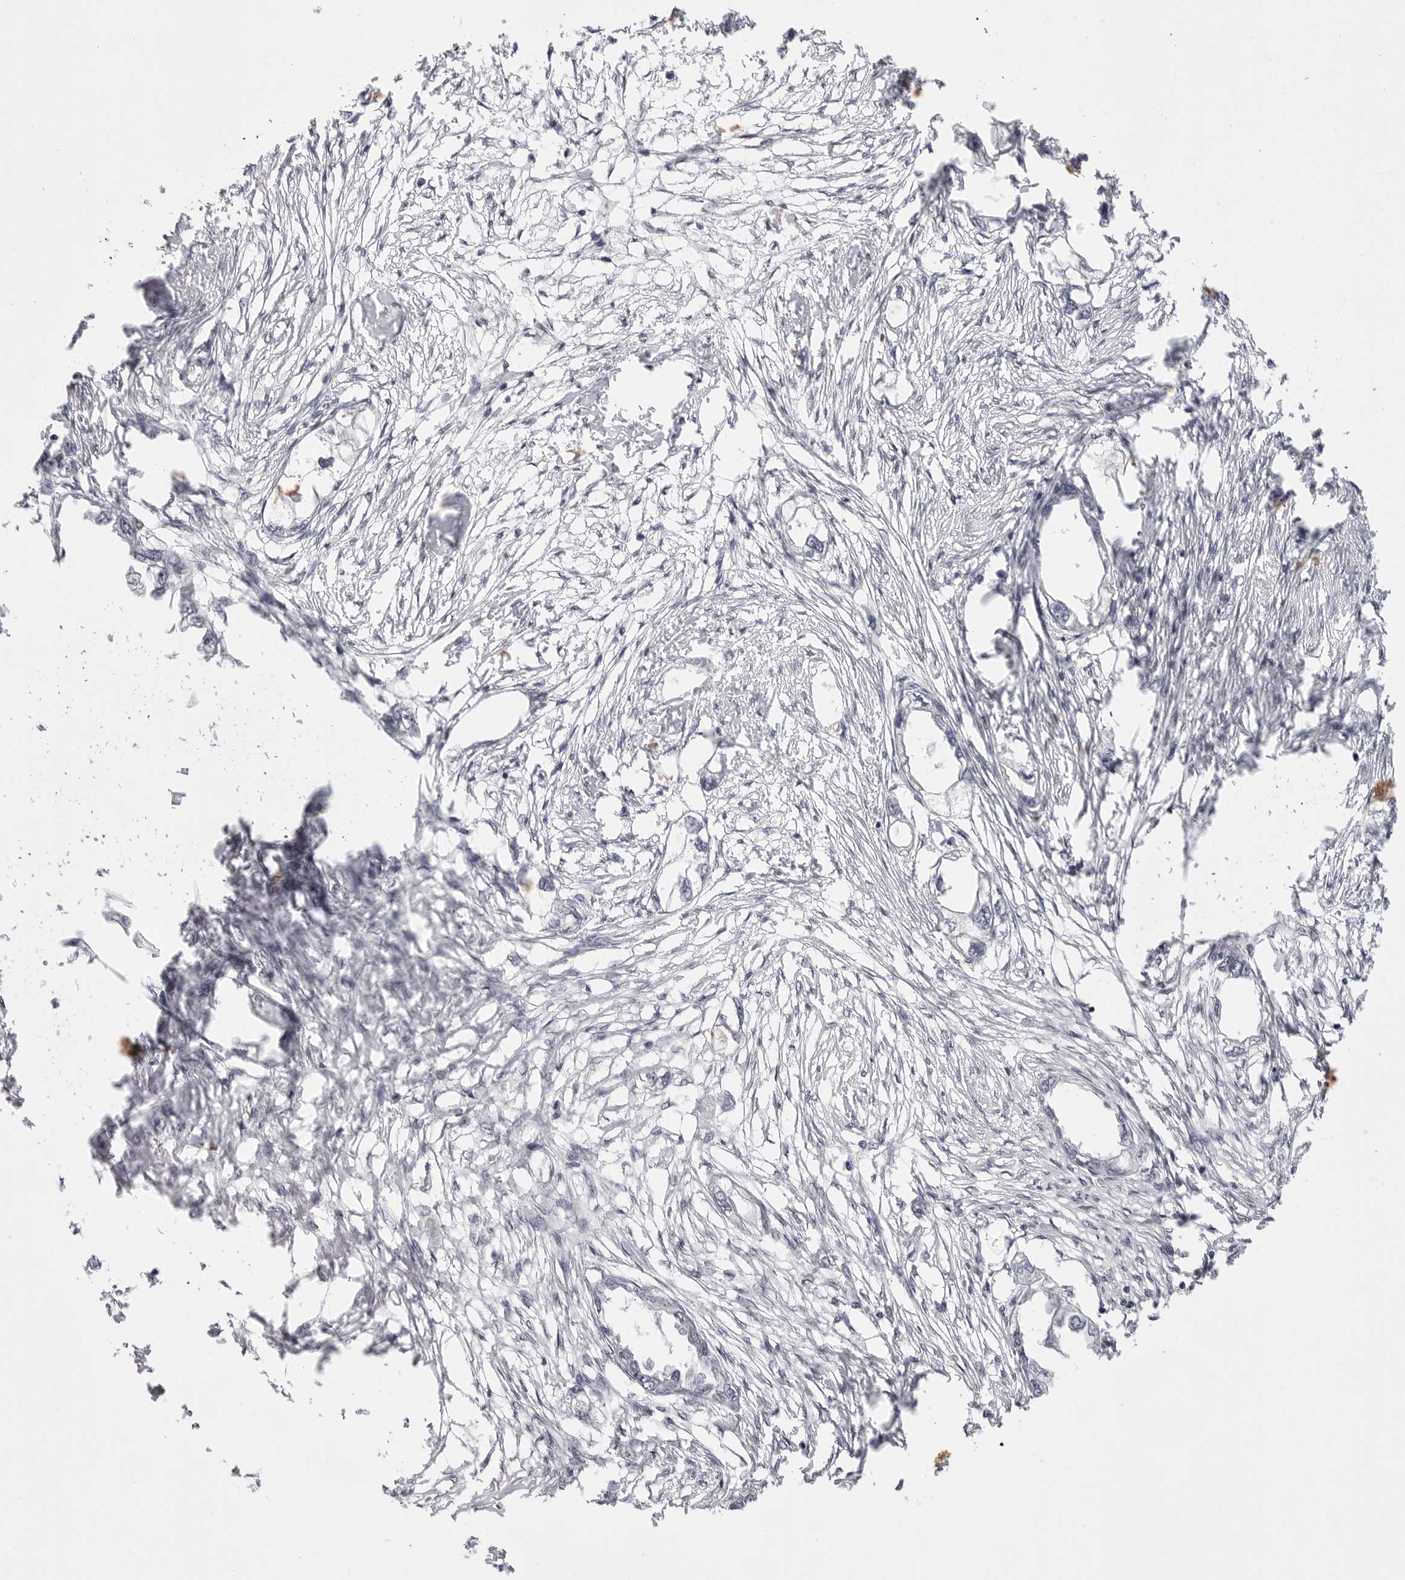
{"staining": {"intensity": "negative", "quantity": "none", "location": "none"}, "tissue": "endometrial cancer", "cell_type": "Tumor cells", "image_type": "cancer", "snomed": [{"axis": "morphology", "description": "Adenocarcinoma, NOS"}, {"axis": "morphology", "description": "Adenocarcinoma, metastatic, NOS"}, {"axis": "topography", "description": "Adipose tissue"}, {"axis": "topography", "description": "Endometrium"}], "caption": "Immunohistochemistry (IHC) image of human metastatic adenocarcinoma (endometrial) stained for a protein (brown), which exhibits no expression in tumor cells.", "gene": "FBXO43", "patient": {"sex": "female", "age": 67}}